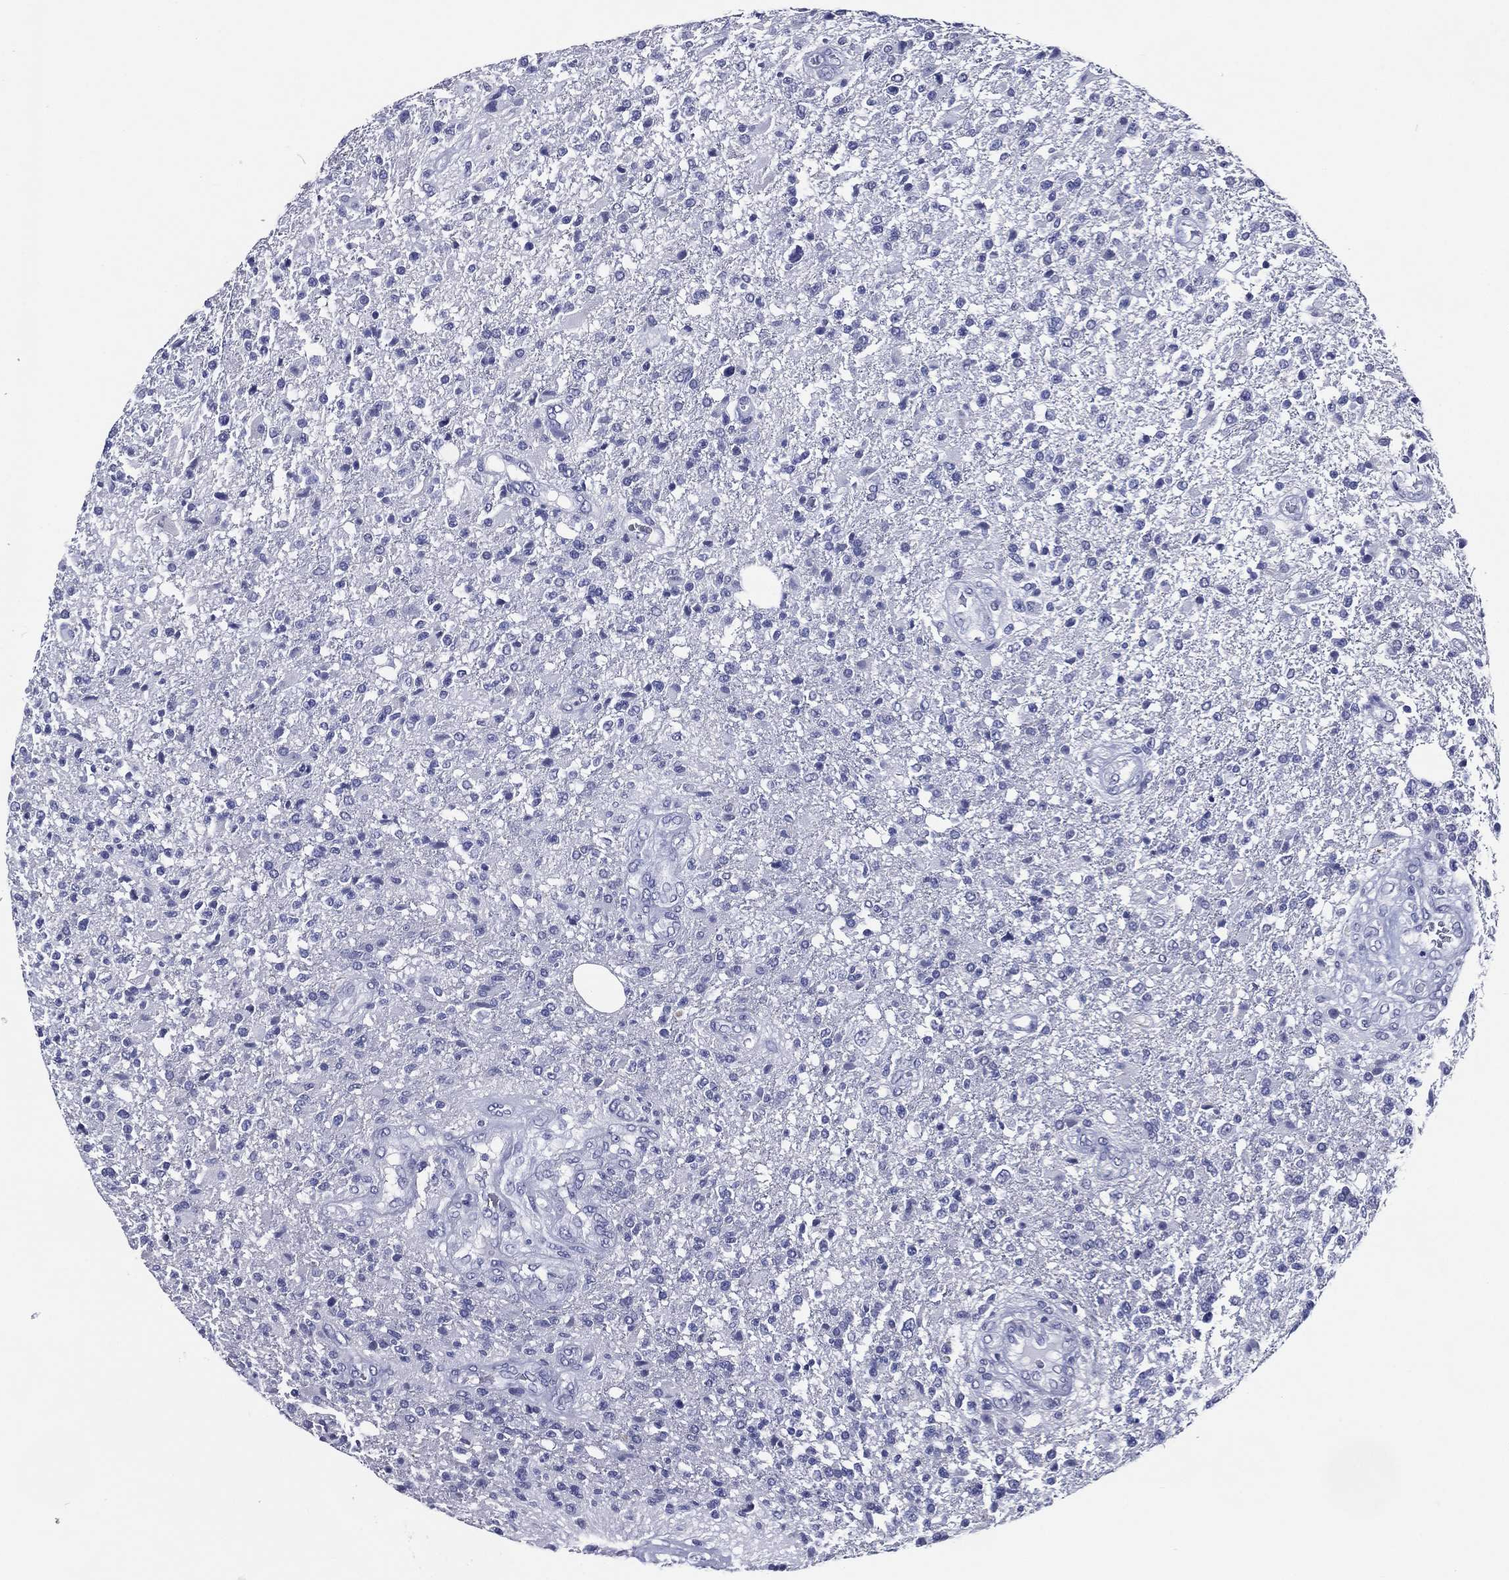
{"staining": {"intensity": "negative", "quantity": "none", "location": "none"}, "tissue": "glioma", "cell_type": "Tumor cells", "image_type": "cancer", "snomed": [{"axis": "morphology", "description": "Glioma, malignant, High grade"}, {"axis": "topography", "description": "Brain"}], "caption": "Glioma was stained to show a protein in brown. There is no significant expression in tumor cells.", "gene": "ACE2", "patient": {"sex": "male", "age": 56}}